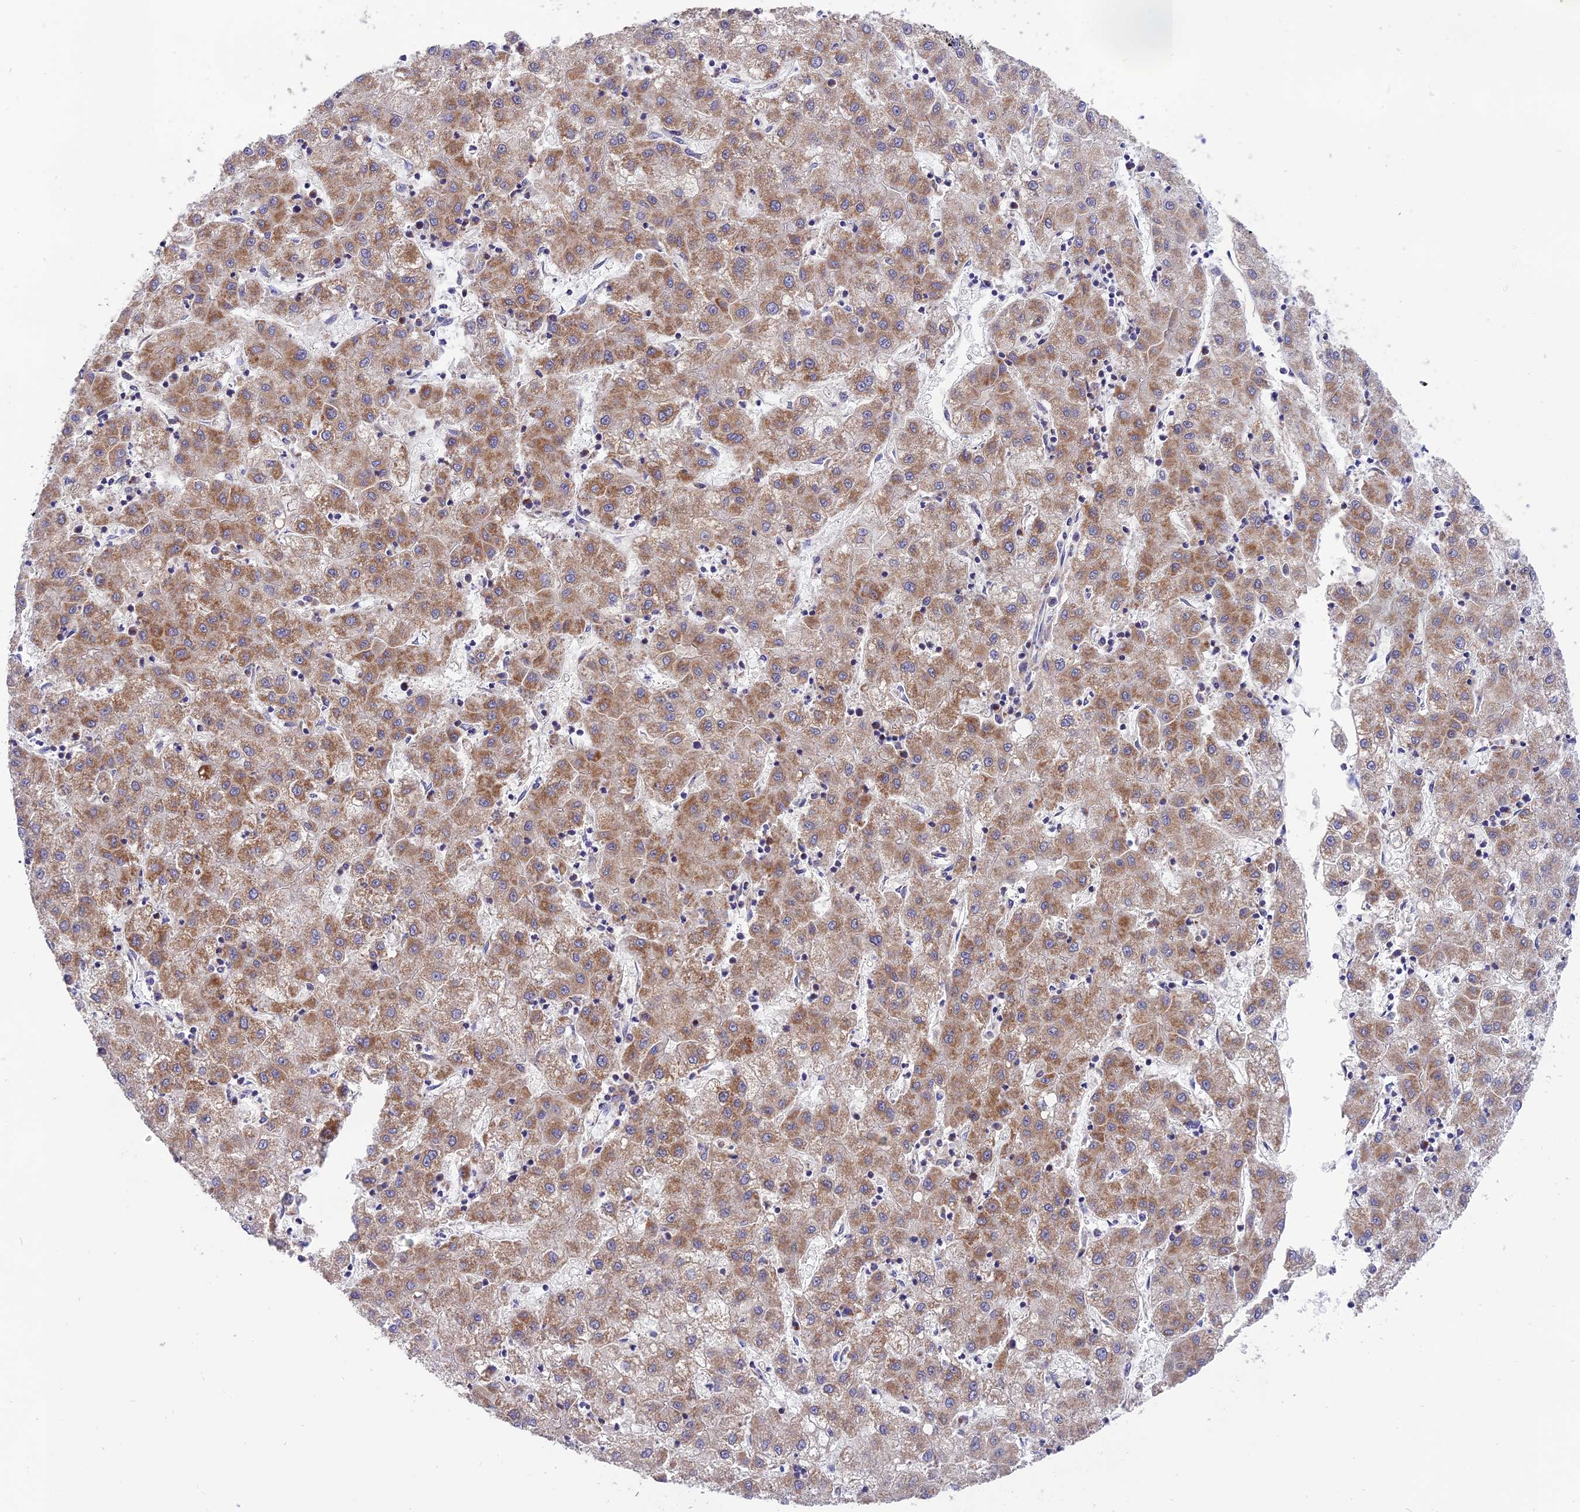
{"staining": {"intensity": "moderate", "quantity": ">75%", "location": "cytoplasmic/membranous"}, "tissue": "liver cancer", "cell_type": "Tumor cells", "image_type": "cancer", "snomed": [{"axis": "morphology", "description": "Carcinoma, Hepatocellular, NOS"}, {"axis": "topography", "description": "Liver"}], "caption": "IHC staining of liver cancer, which reveals medium levels of moderate cytoplasmic/membranous staining in about >75% of tumor cells indicating moderate cytoplasmic/membranous protein staining. The staining was performed using DAB (3,3'-diaminobenzidine) (brown) for protein detection and nuclei were counterstained in hematoxylin (blue).", "gene": "MRPS34", "patient": {"sex": "male", "age": 72}}